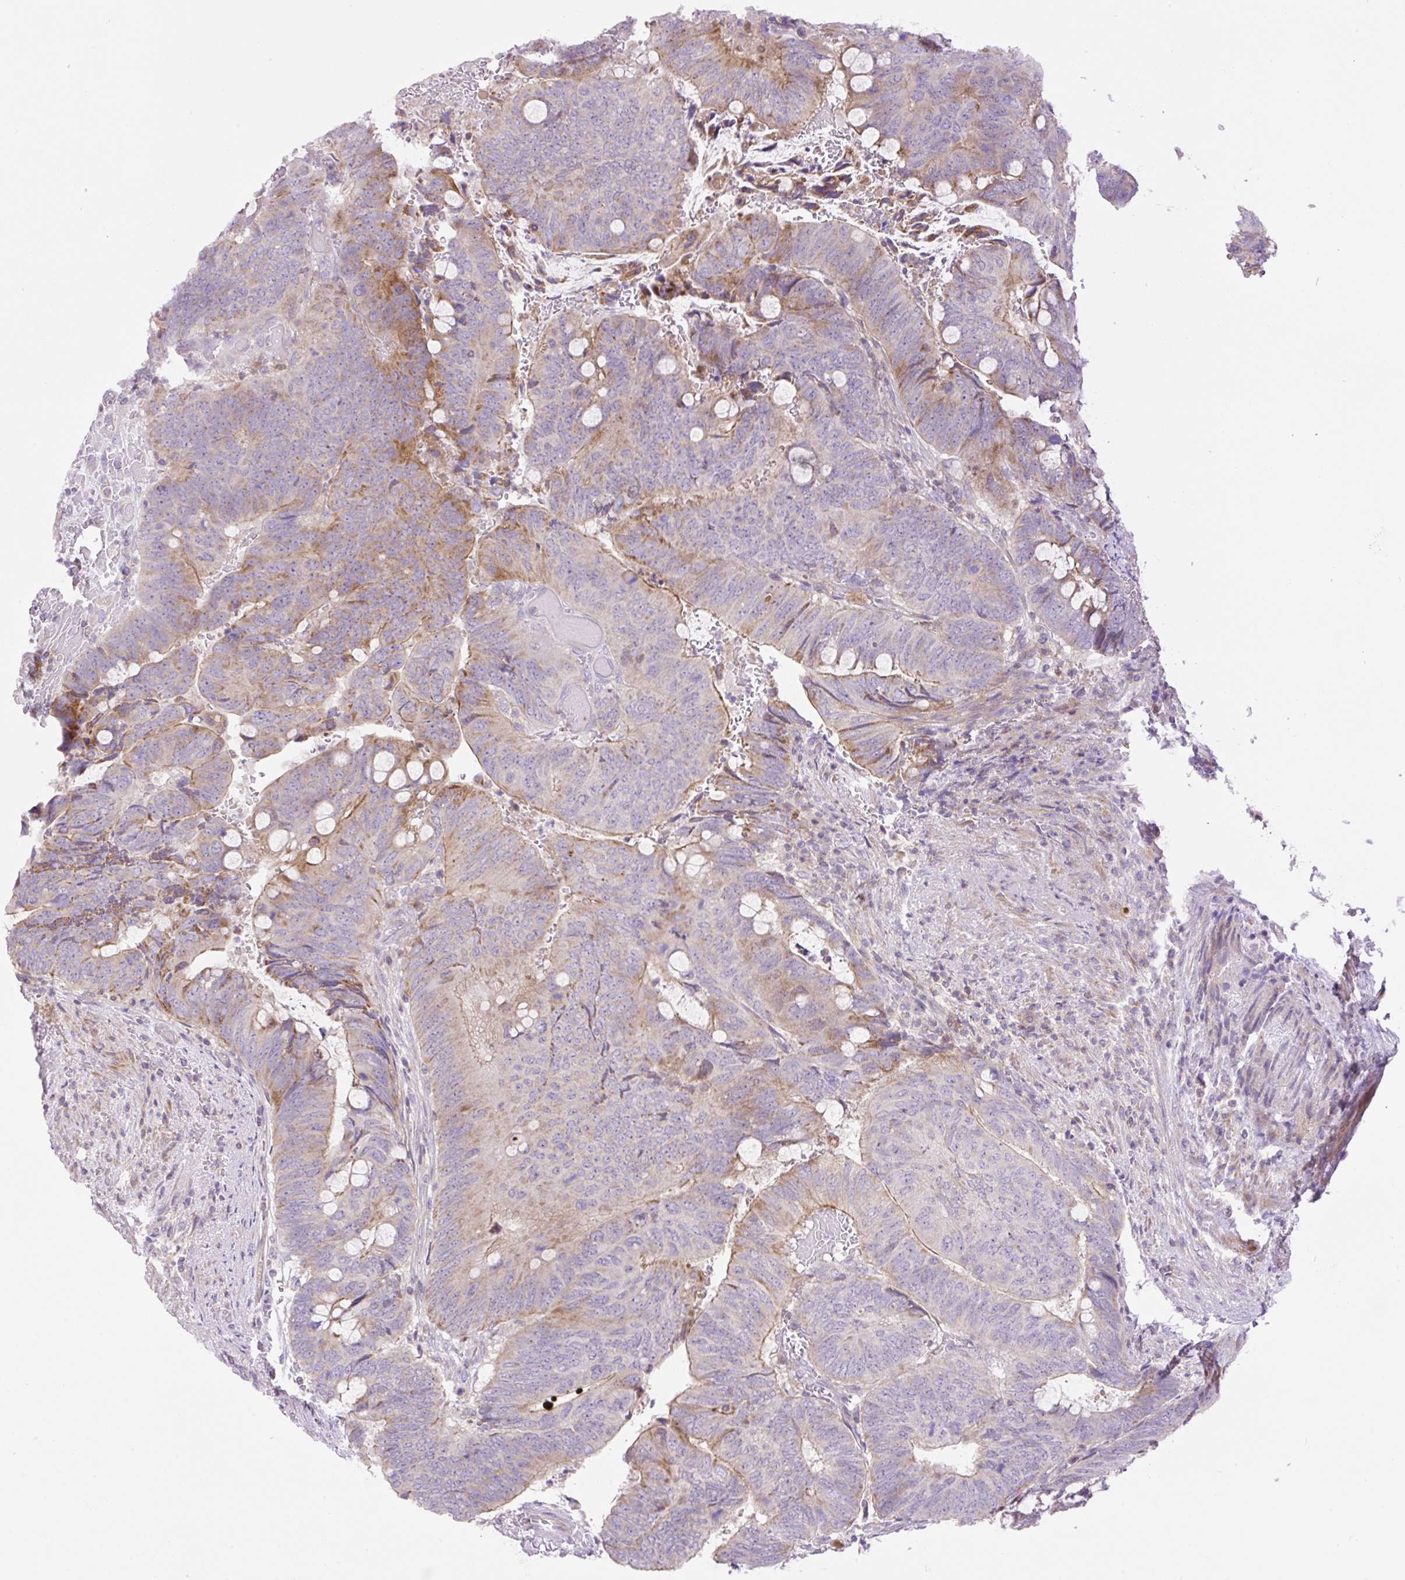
{"staining": {"intensity": "weak", "quantity": "25%-75%", "location": "cytoplasmic/membranous"}, "tissue": "colorectal cancer", "cell_type": "Tumor cells", "image_type": "cancer", "snomed": [{"axis": "morphology", "description": "Normal tissue, NOS"}, {"axis": "morphology", "description": "Adenocarcinoma, NOS"}, {"axis": "topography", "description": "Rectum"}, {"axis": "topography", "description": "Peripheral nerve tissue"}], "caption": "The histopathology image exhibits staining of colorectal adenocarcinoma, revealing weak cytoplasmic/membranous protein expression (brown color) within tumor cells.", "gene": "VPS25", "patient": {"sex": "male", "age": 92}}